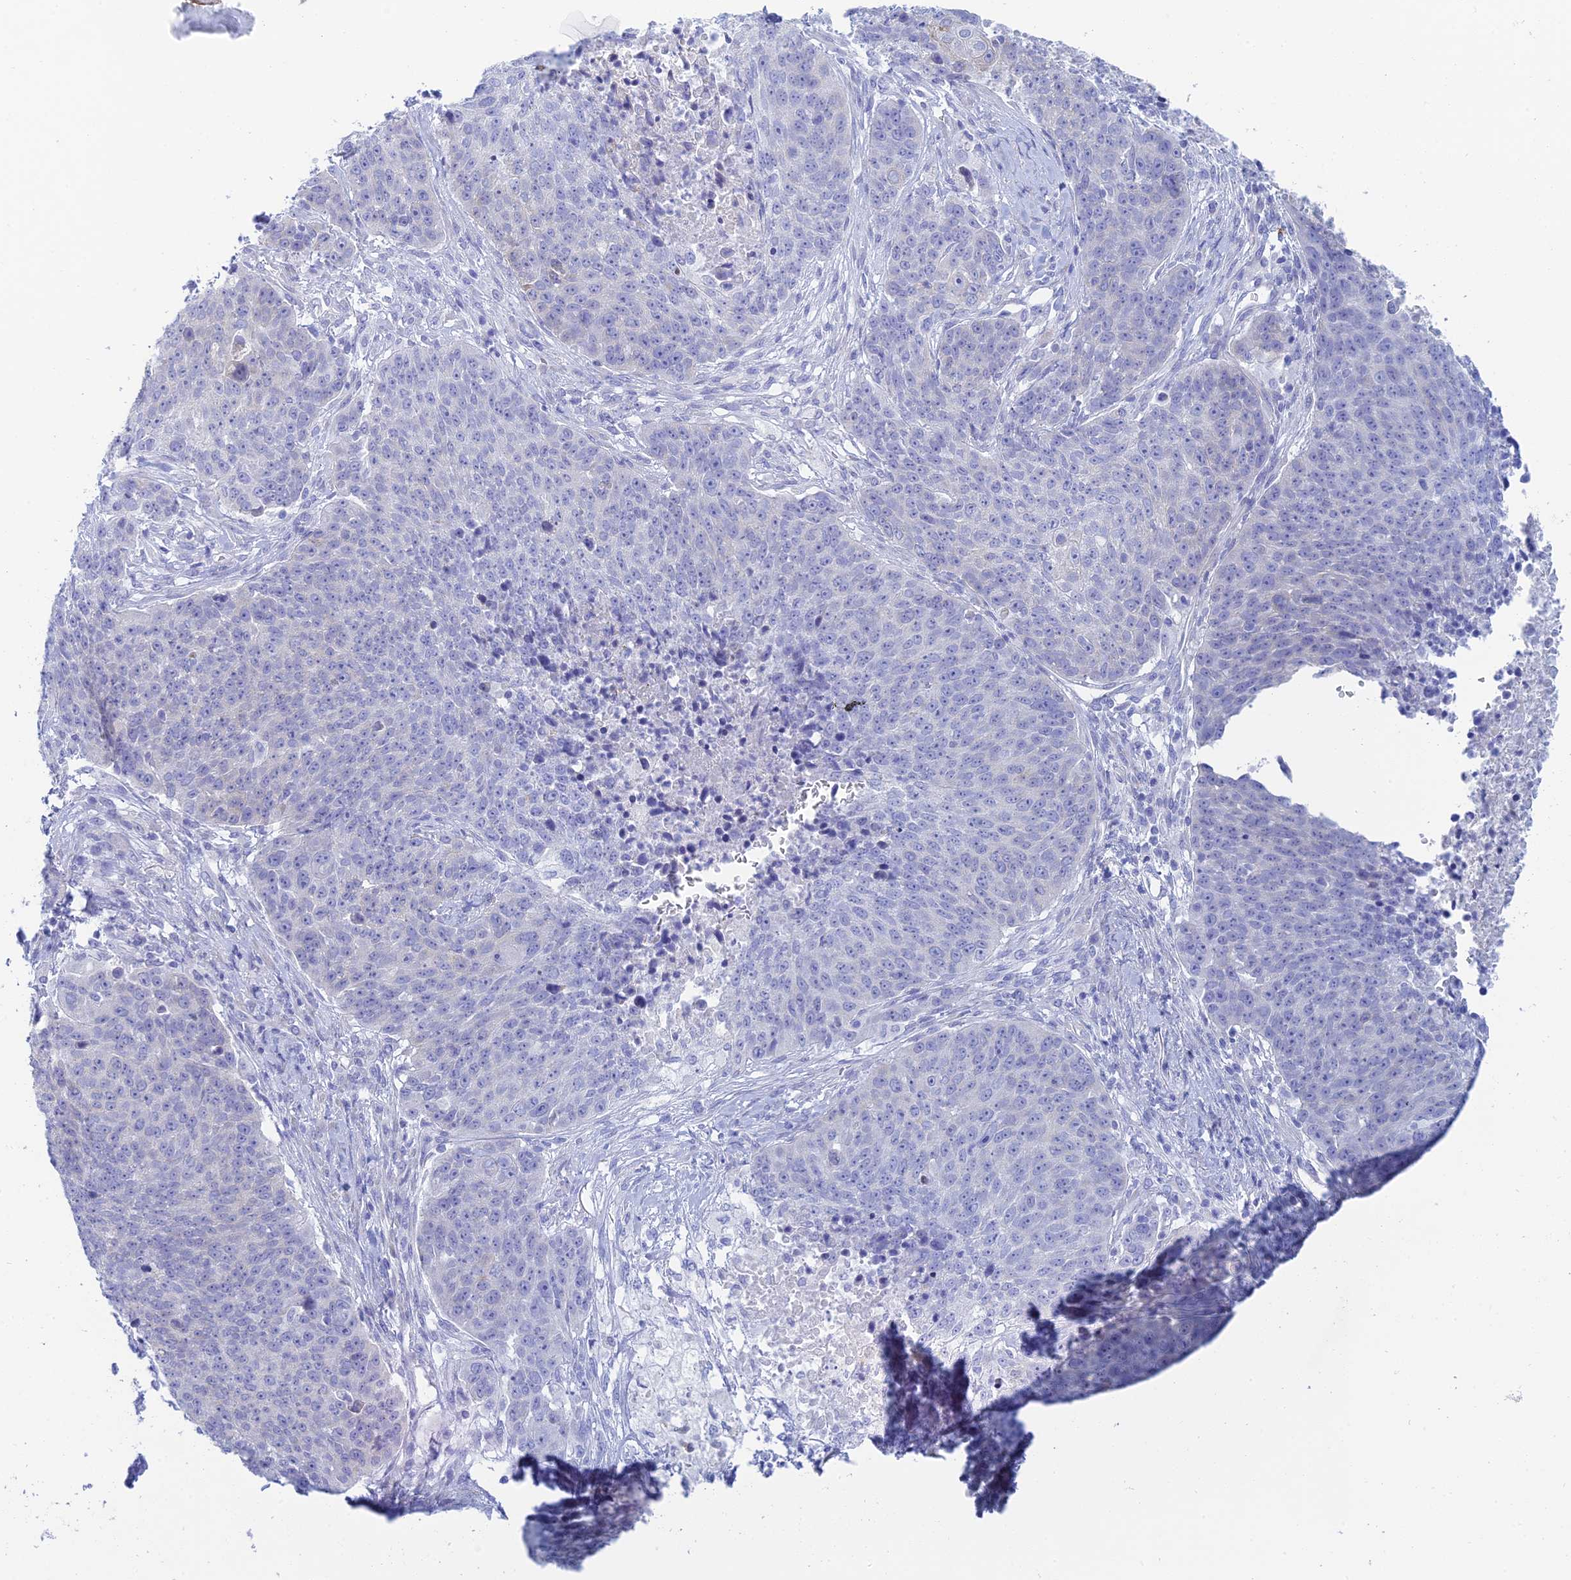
{"staining": {"intensity": "negative", "quantity": "none", "location": "none"}, "tissue": "lung cancer", "cell_type": "Tumor cells", "image_type": "cancer", "snomed": [{"axis": "morphology", "description": "Normal tissue, NOS"}, {"axis": "morphology", "description": "Squamous cell carcinoma, NOS"}, {"axis": "topography", "description": "Lymph node"}, {"axis": "topography", "description": "Lung"}], "caption": "There is no significant positivity in tumor cells of lung squamous cell carcinoma.", "gene": "CEP152", "patient": {"sex": "male", "age": 66}}